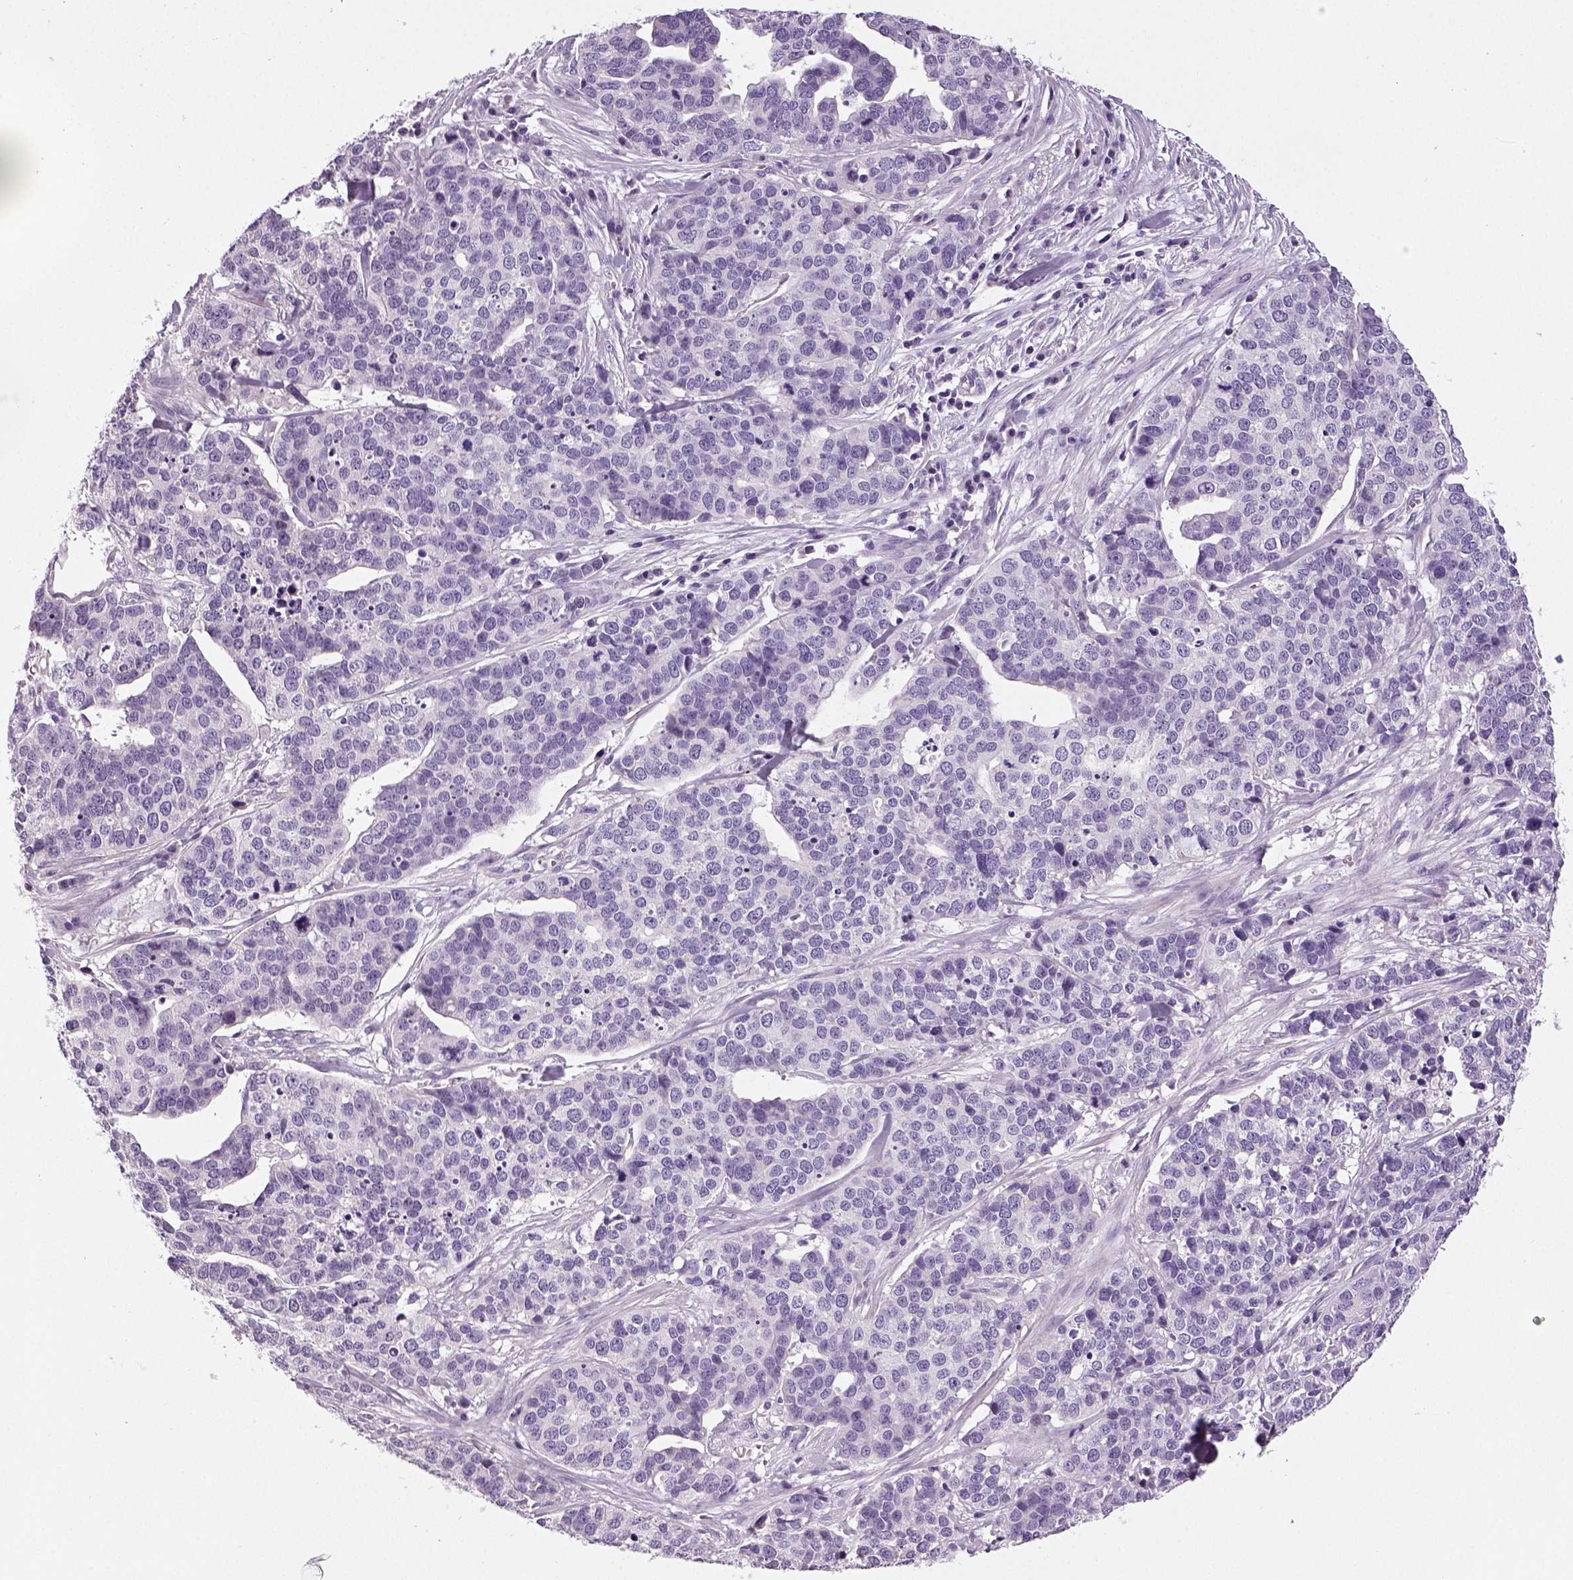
{"staining": {"intensity": "negative", "quantity": "none", "location": "none"}, "tissue": "ovarian cancer", "cell_type": "Tumor cells", "image_type": "cancer", "snomed": [{"axis": "morphology", "description": "Carcinoma, endometroid"}, {"axis": "topography", "description": "Ovary"}], "caption": "An image of human endometroid carcinoma (ovarian) is negative for staining in tumor cells.", "gene": "TSPAN7", "patient": {"sex": "female", "age": 65}}